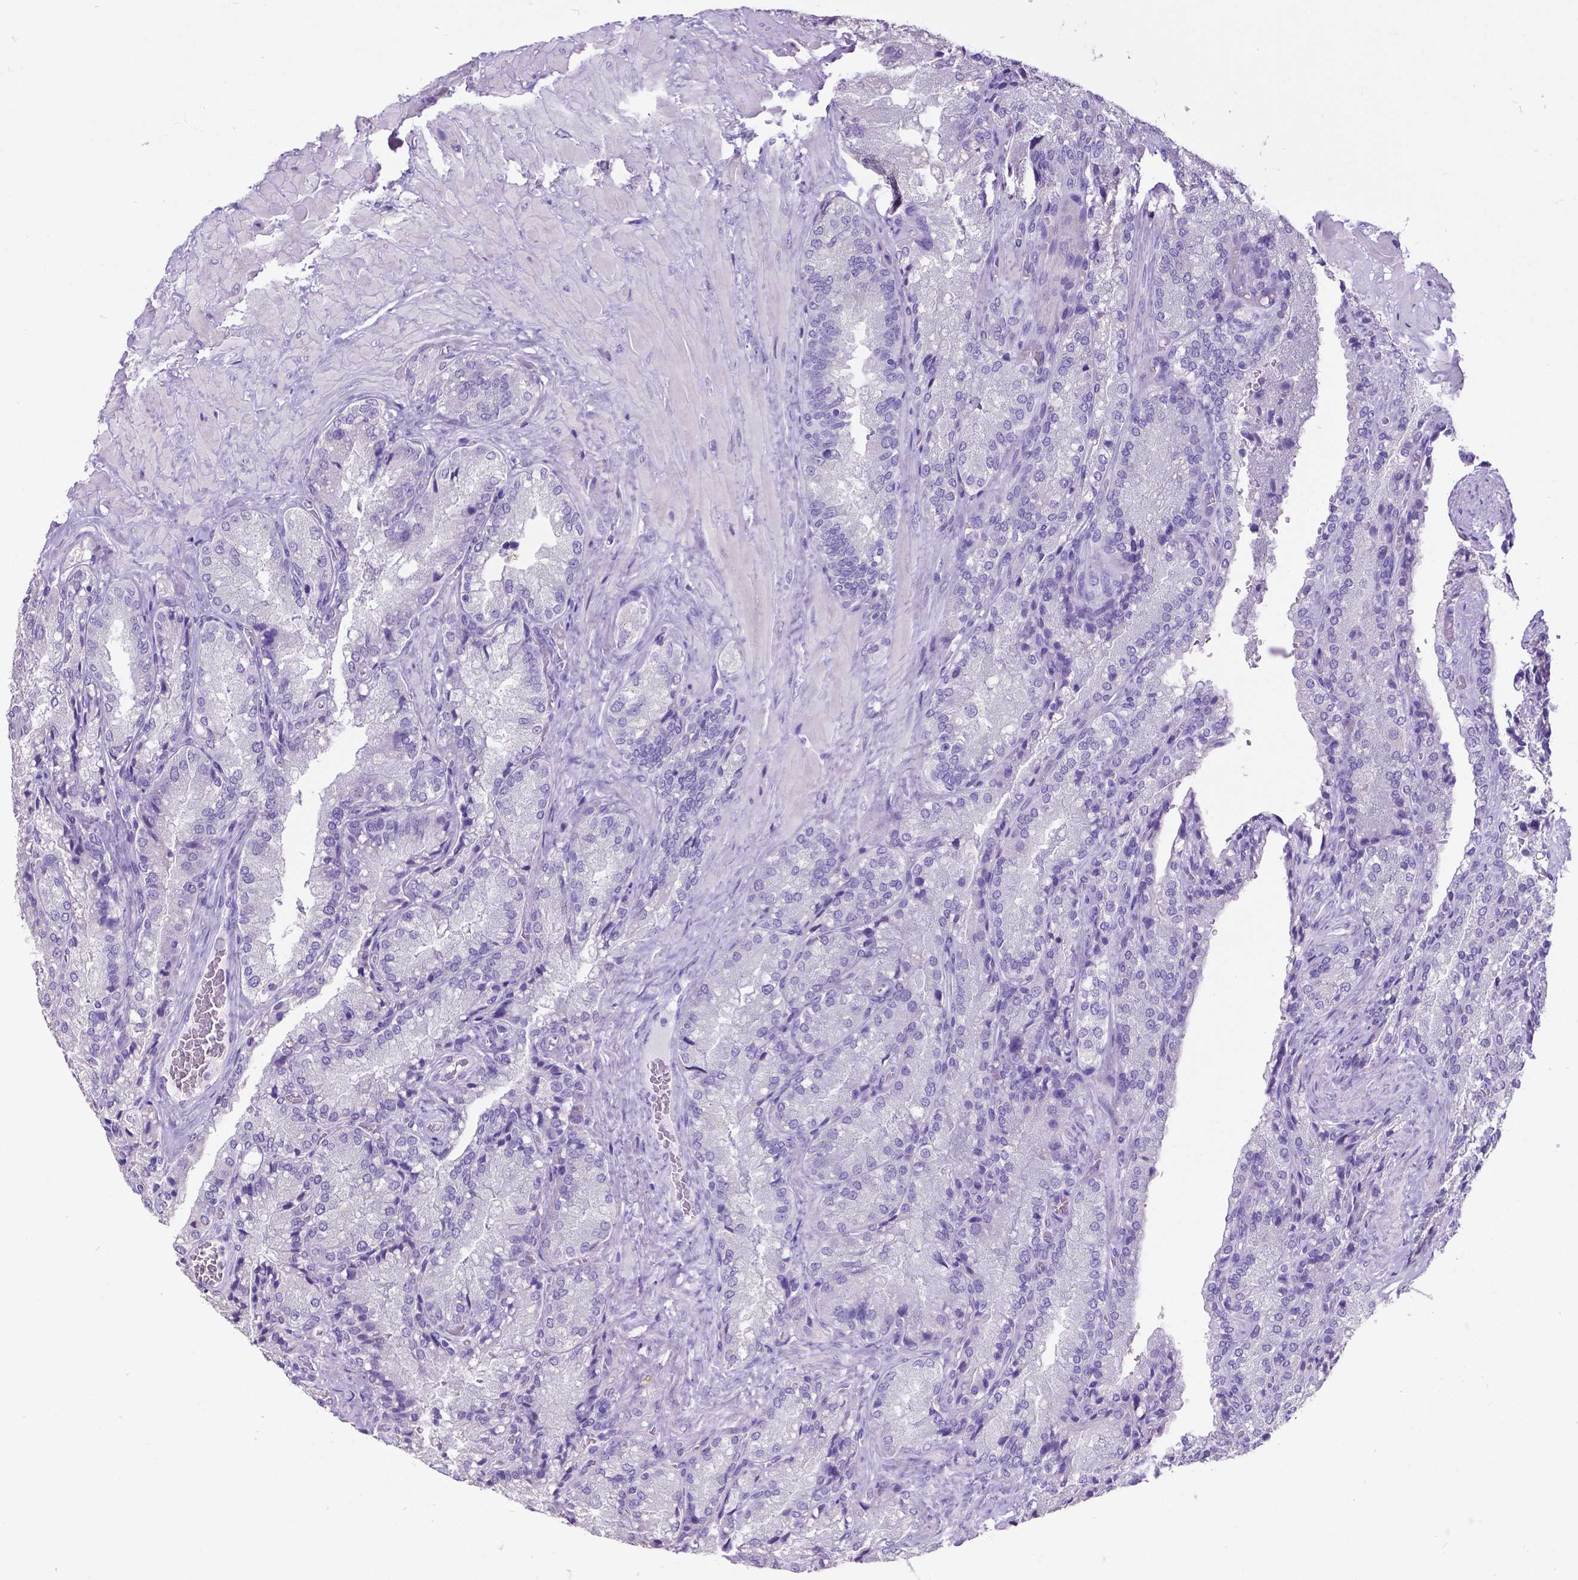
{"staining": {"intensity": "negative", "quantity": "none", "location": "none"}, "tissue": "seminal vesicle", "cell_type": "Glandular cells", "image_type": "normal", "snomed": [{"axis": "morphology", "description": "Normal tissue, NOS"}, {"axis": "topography", "description": "Seminal veicle"}], "caption": "Glandular cells are negative for protein expression in unremarkable human seminal vesicle. (DAB (3,3'-diaminobenzidine) immunohistochemistry (IHC) visualized using brightfield microscopy, high magnification).", "gene": "SATB2", "patient": {"sex": "male", "age": 57}}